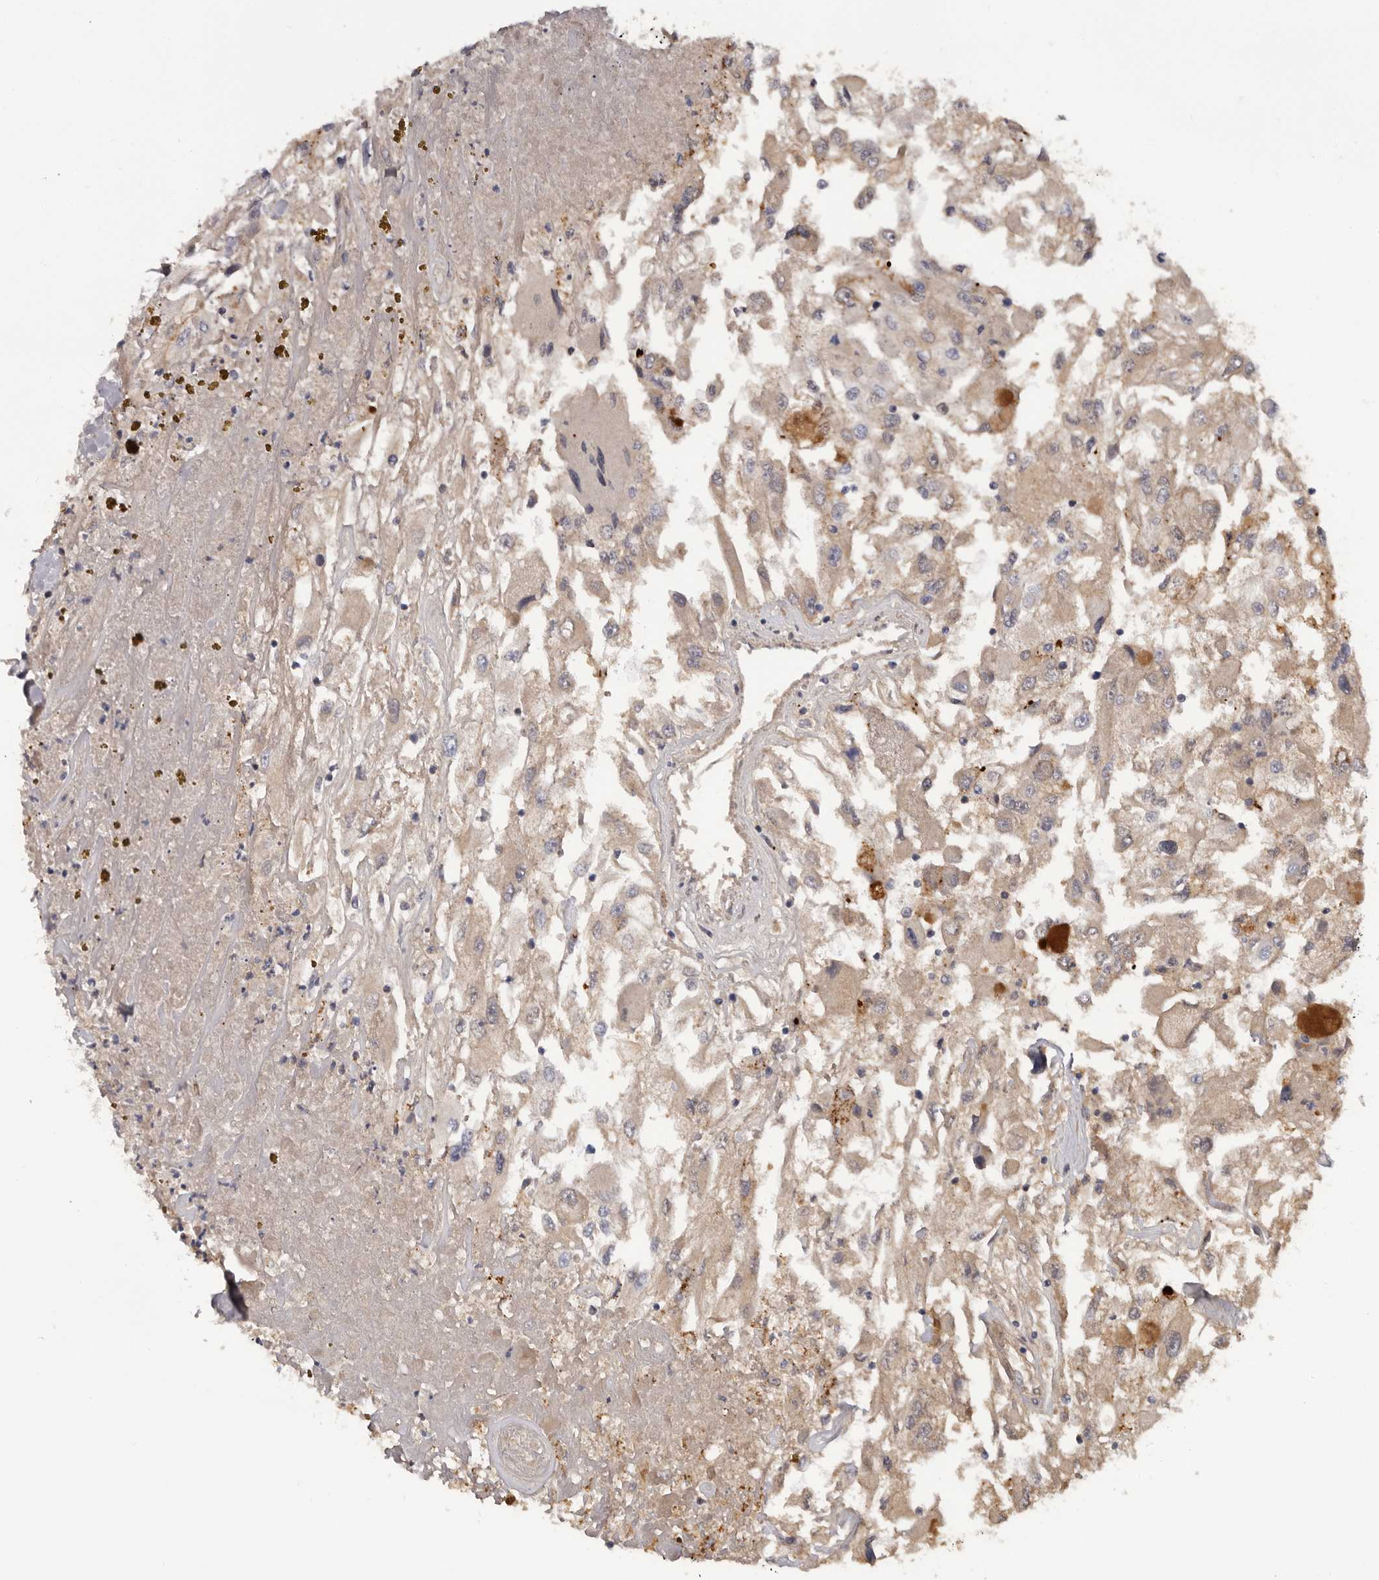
{"staining": {"intensity": "weak", "quantity": "25%-75%", "location": "cytoplasmic/membranous"}, "tissue": "renal cancer", "cell_type": "Tumor cells", "image_type": "cancer", "snomed": [{"axis": "morphology", "description": "Adenocarcinoma, NOS"}, {"axis": "topography", "description": "Kidney"}], "caption": "Tumor cells exhibit low levels of weak cytoplasmic/membranous positivity in approximately 25%-75% of cells in renal cancer.", "gene": "INKA2", "patient": {"sex": "female", "age": 52}}